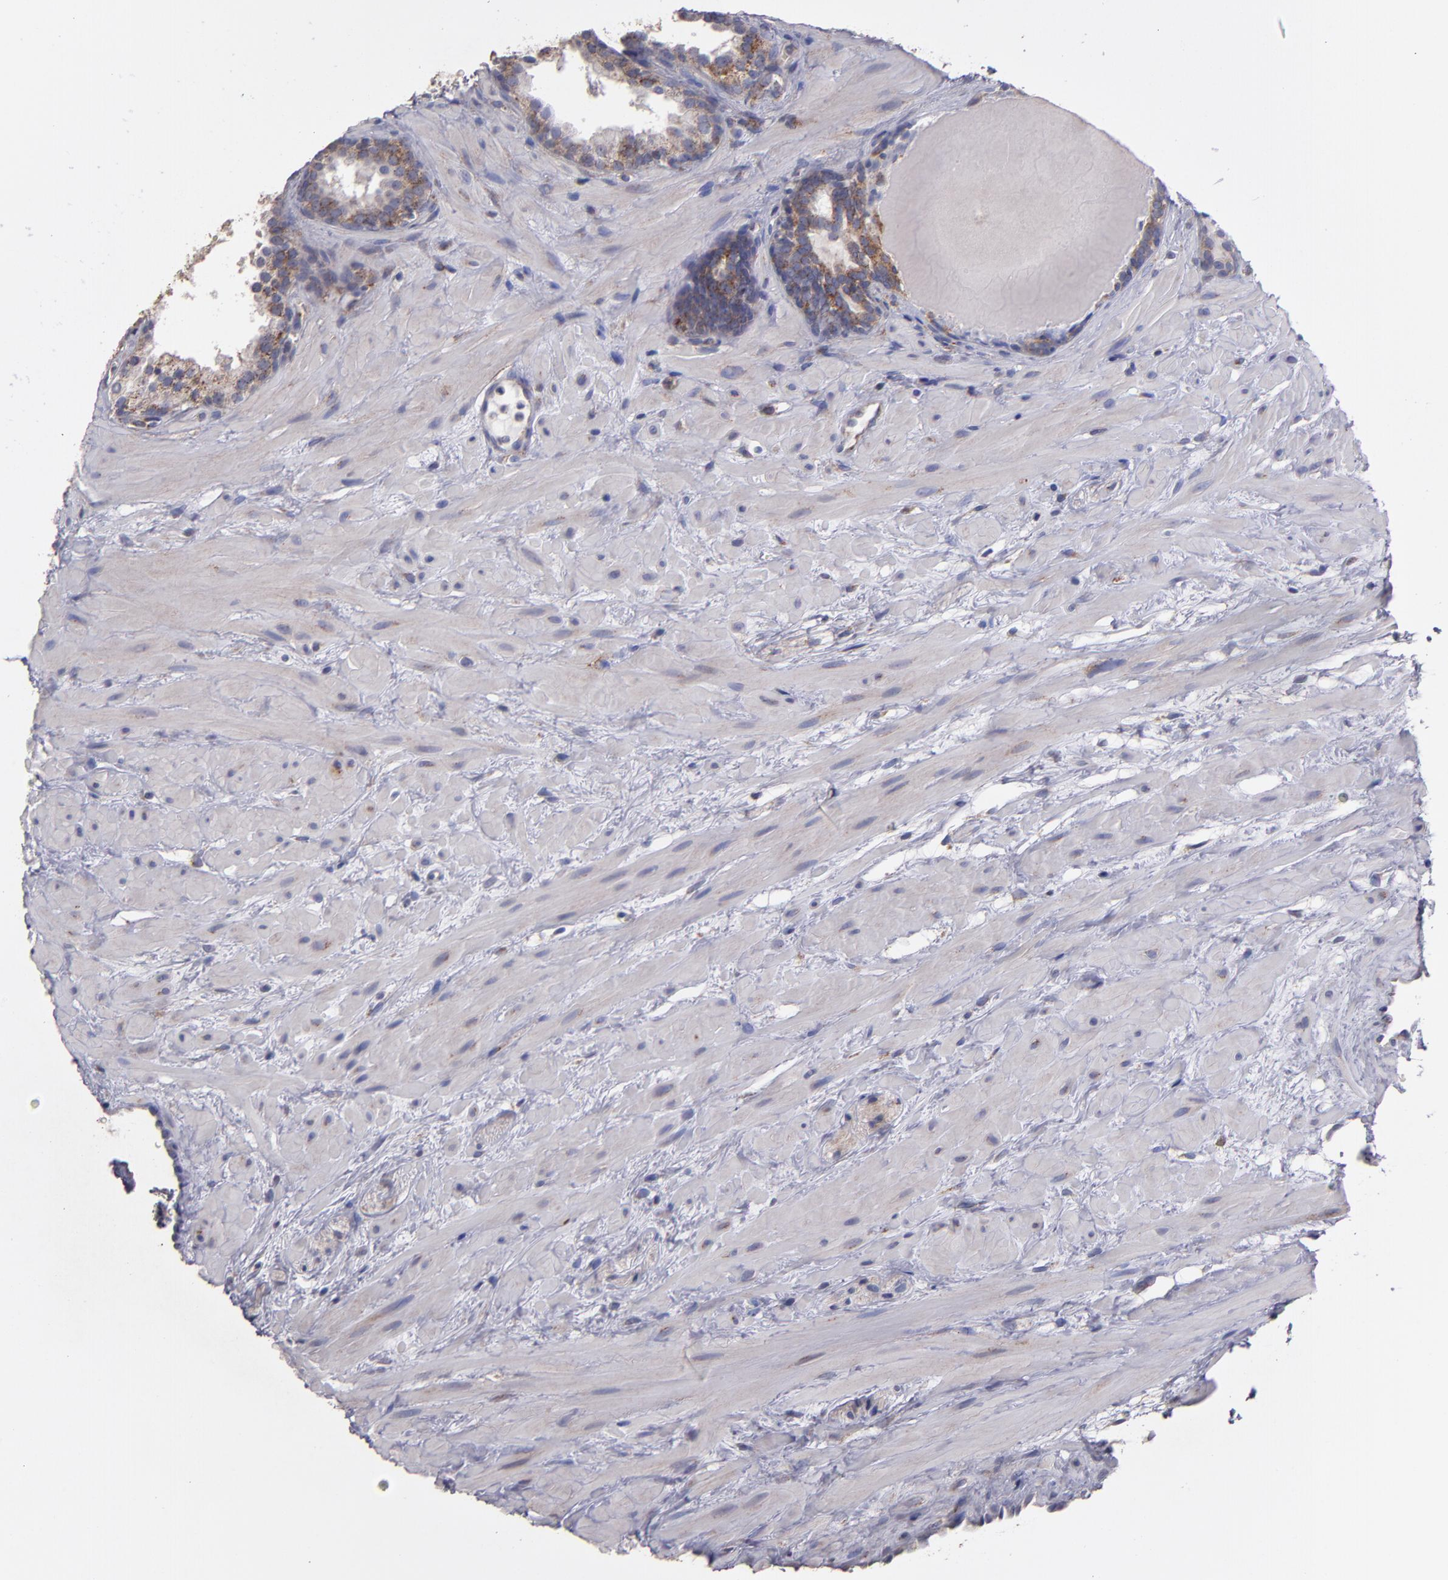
{"staining": {"intensity": "moderate", "quantity": ">75%", "location": "cytoplasmic/membranous"}, "tissue": "prostate cancer", "cell_type": "Tumor cells", "image_type": "cancer", "snomed": [{"axis": "morphology", "description": "Adenocarcinoma, Low grade"}, {"axis": "topography", "description": "Prostate"}], "caption": "Tumor cells display medium levels of moderate cytoplasmic/membranous staining in about >75% of cells in human prostate cancer (adenocarcinoma (low-grade)).", "gene": "CLTA", "patient": {"sex": "male", "age": 57}}